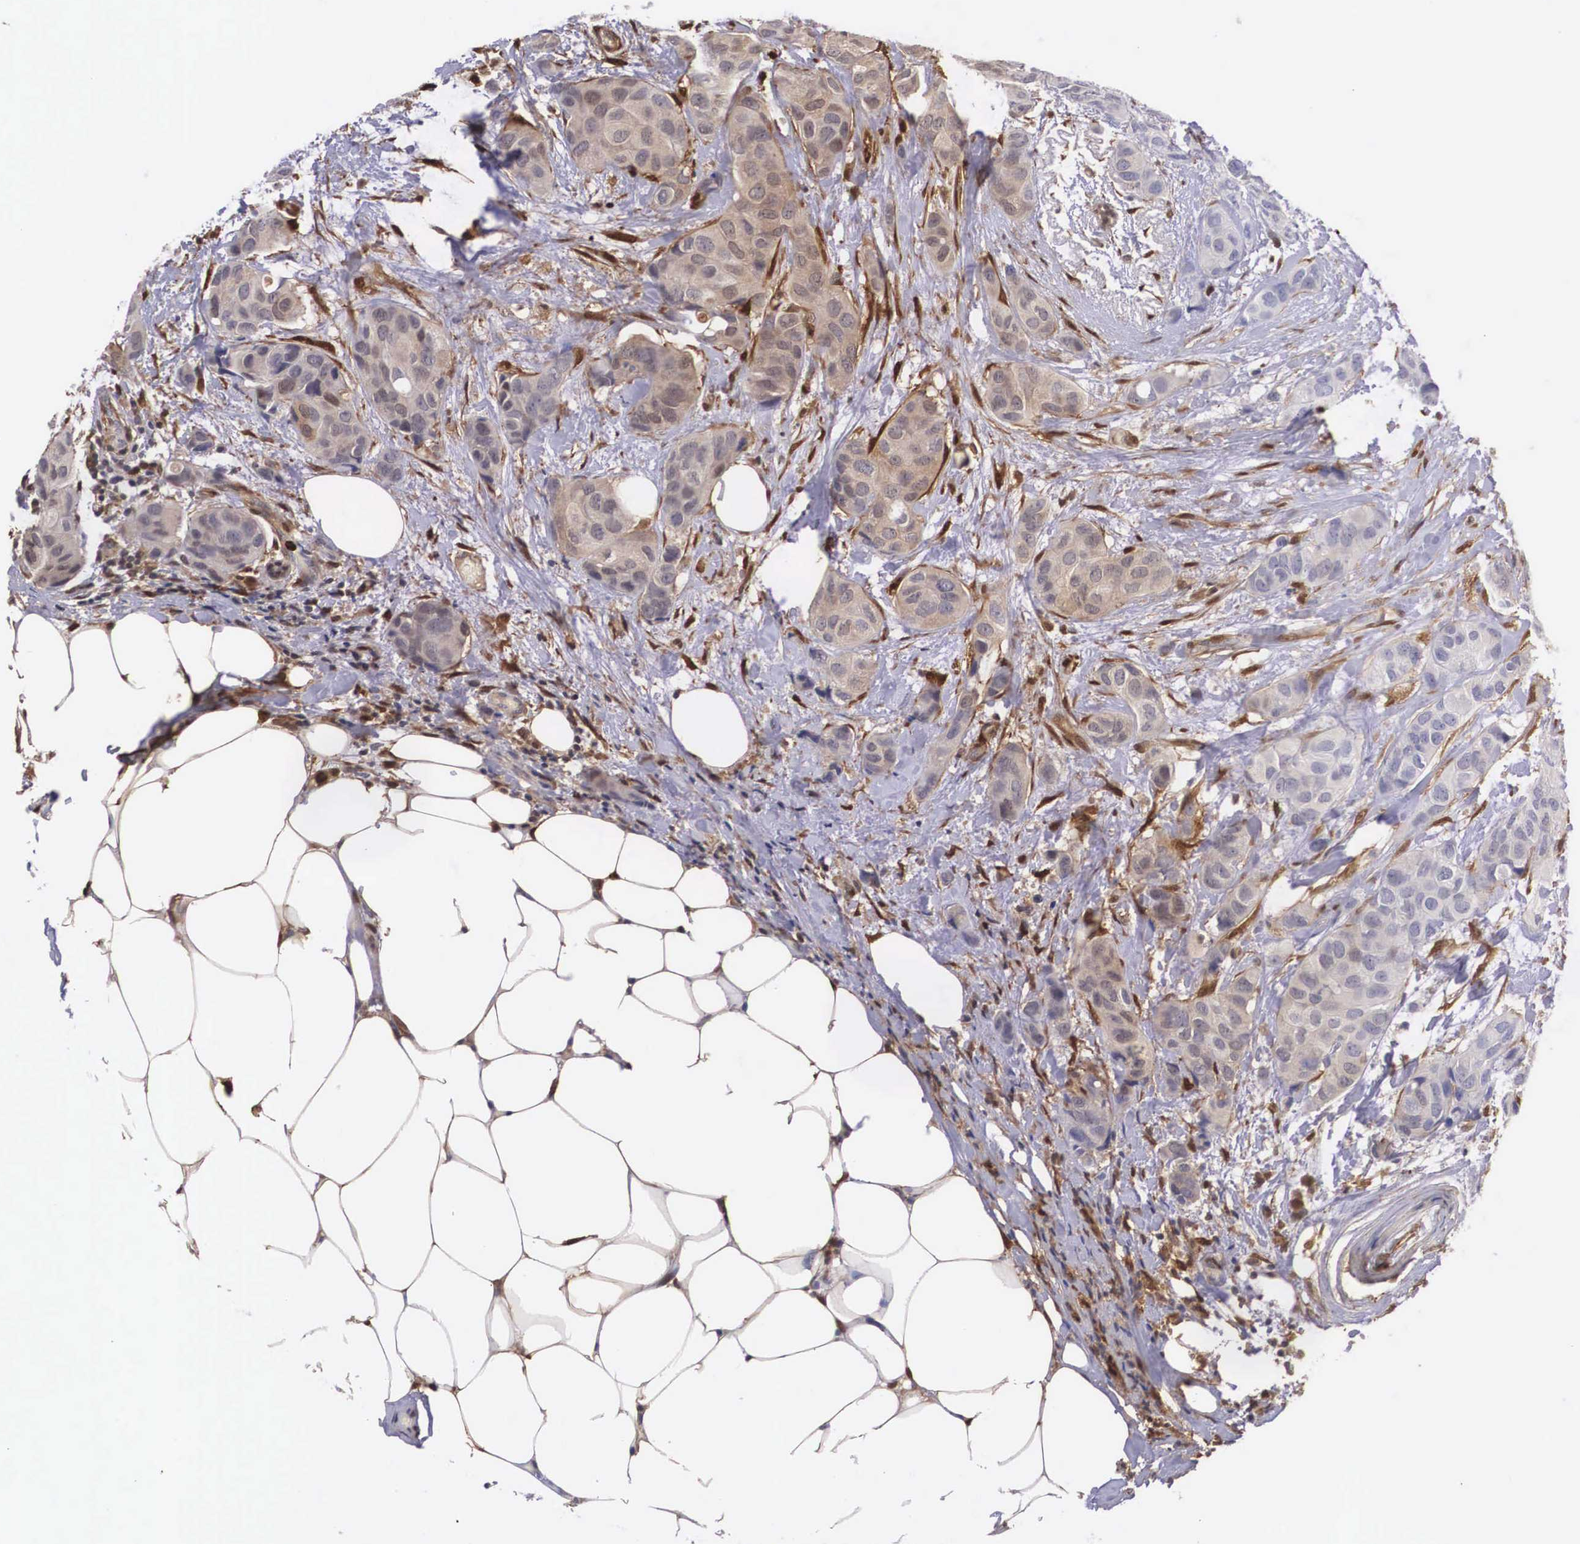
{"staining": {"intensity": "negative", "quantity": "none", "location": "none"}, "tissue": "breast cancer", "cell_type": "Tumor cells", "image_type": "cancer", "snomed": [{"axis": "morphology", "description": "Duct carcinoma"}, {"axis": "topography", "description": "Breast"}], "caption": "Immunohistochemical staining of human breast cancer reveals no significant expression in tumor cells. (Brightfield microscopy of DAB IHC at high magnification).", "gene": "LGALS1", "patient": {"sex": "female", "age": 68}}